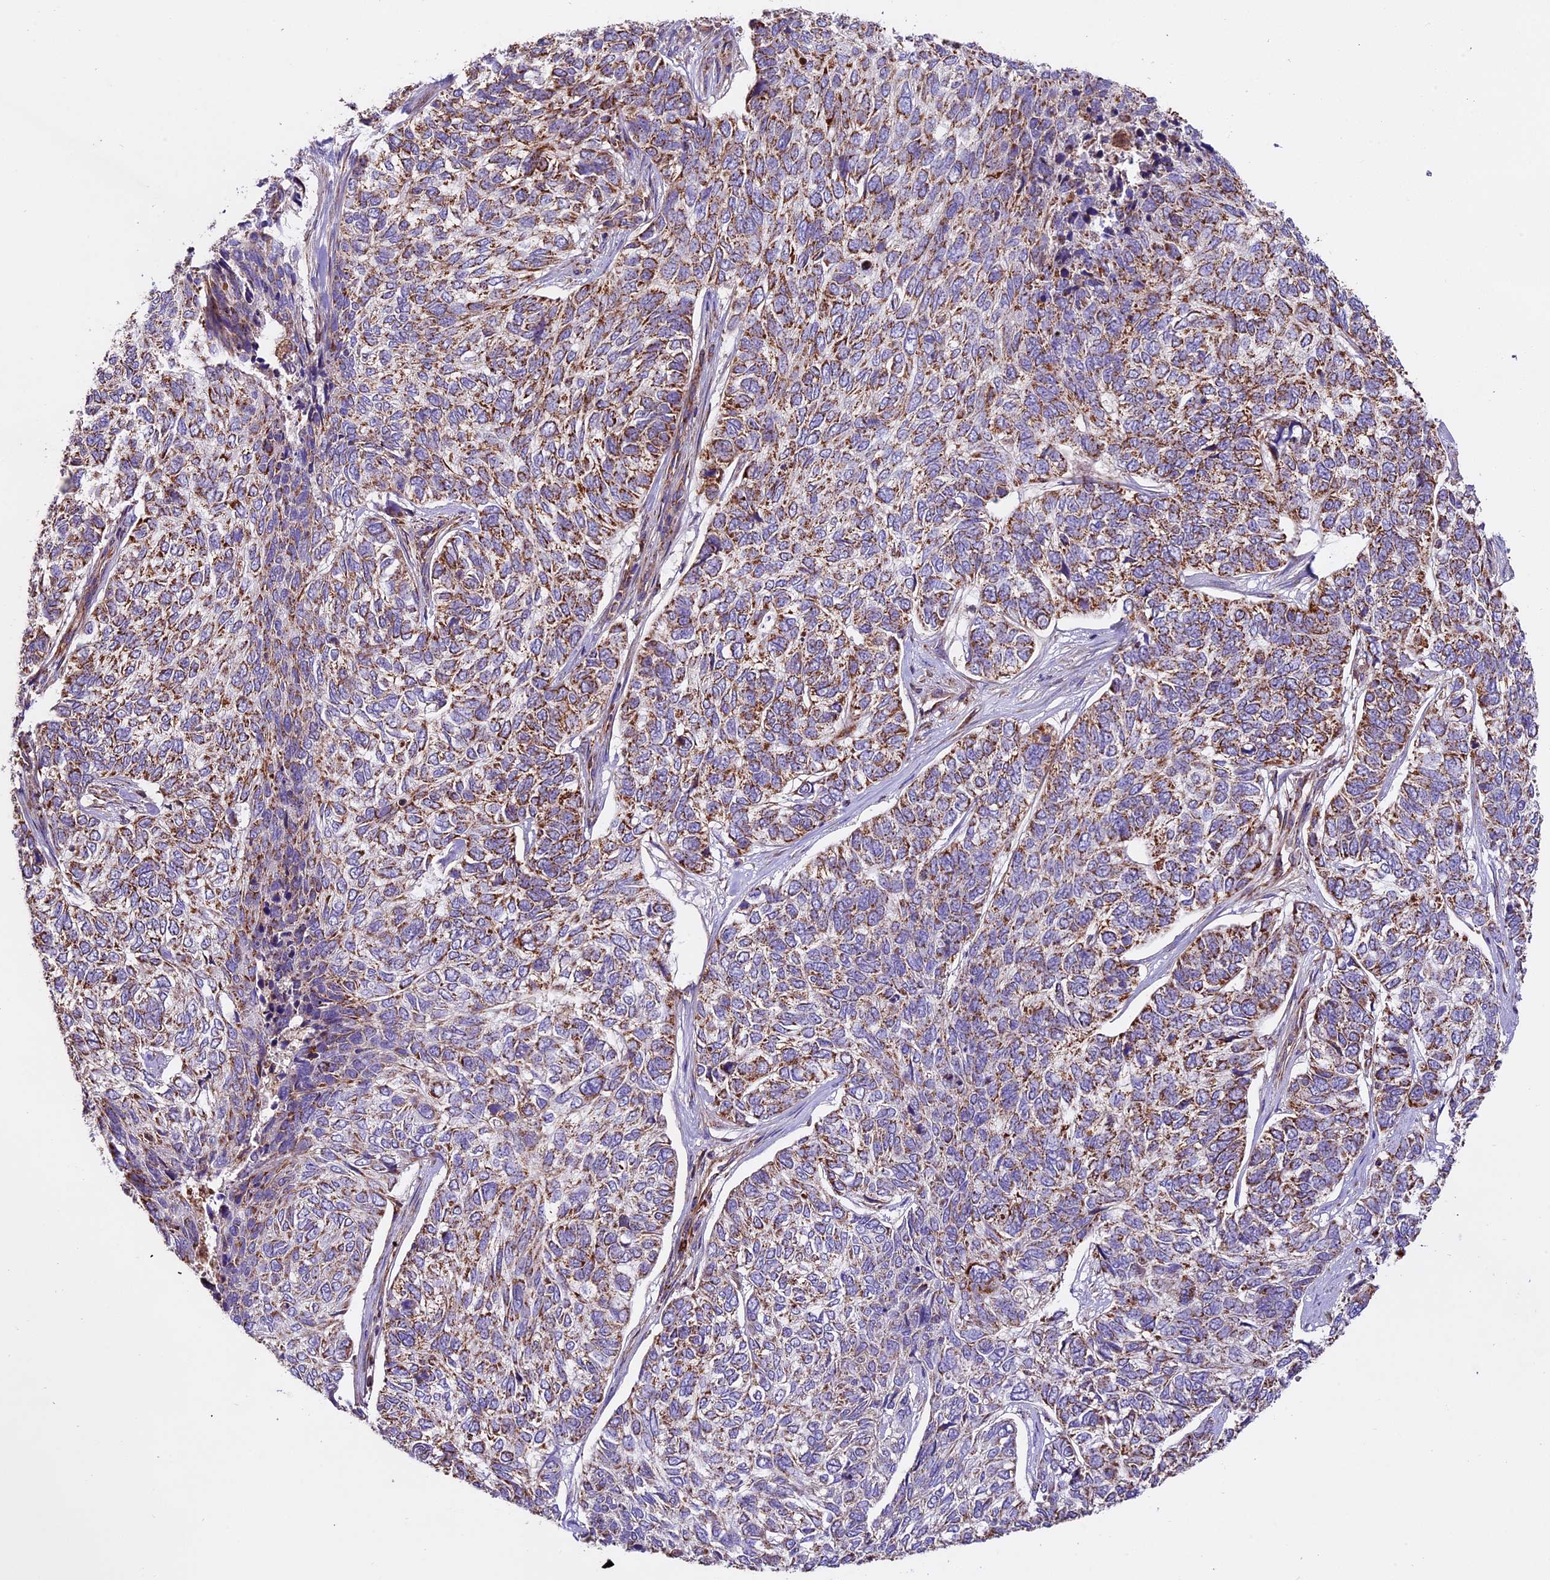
{"staining": {"intensity": "moderate", "quantity": ">75%", "location": "cytoplasmic/membranous"}, "tissue": "skin cancer", "cell_type": "Tumor cells", "image_type": "cancer", "snomed": [{"axis": "morphology", "description": "Basal cell carcinoma"}, {"axis": "topography", "description": "Skin"}], "caption": "High-magnification brightfield microscopy of skin cancer (basal cell carcinoma) stained with DAB (brown) and counterstained with hematoxylin (blue). tumor cells exhibit moderate cytoplasmic/membranous expression is seen in about>75% of cells.", "gene": "NDUFA8", "patient": {"sex": "female", "age": 65}}